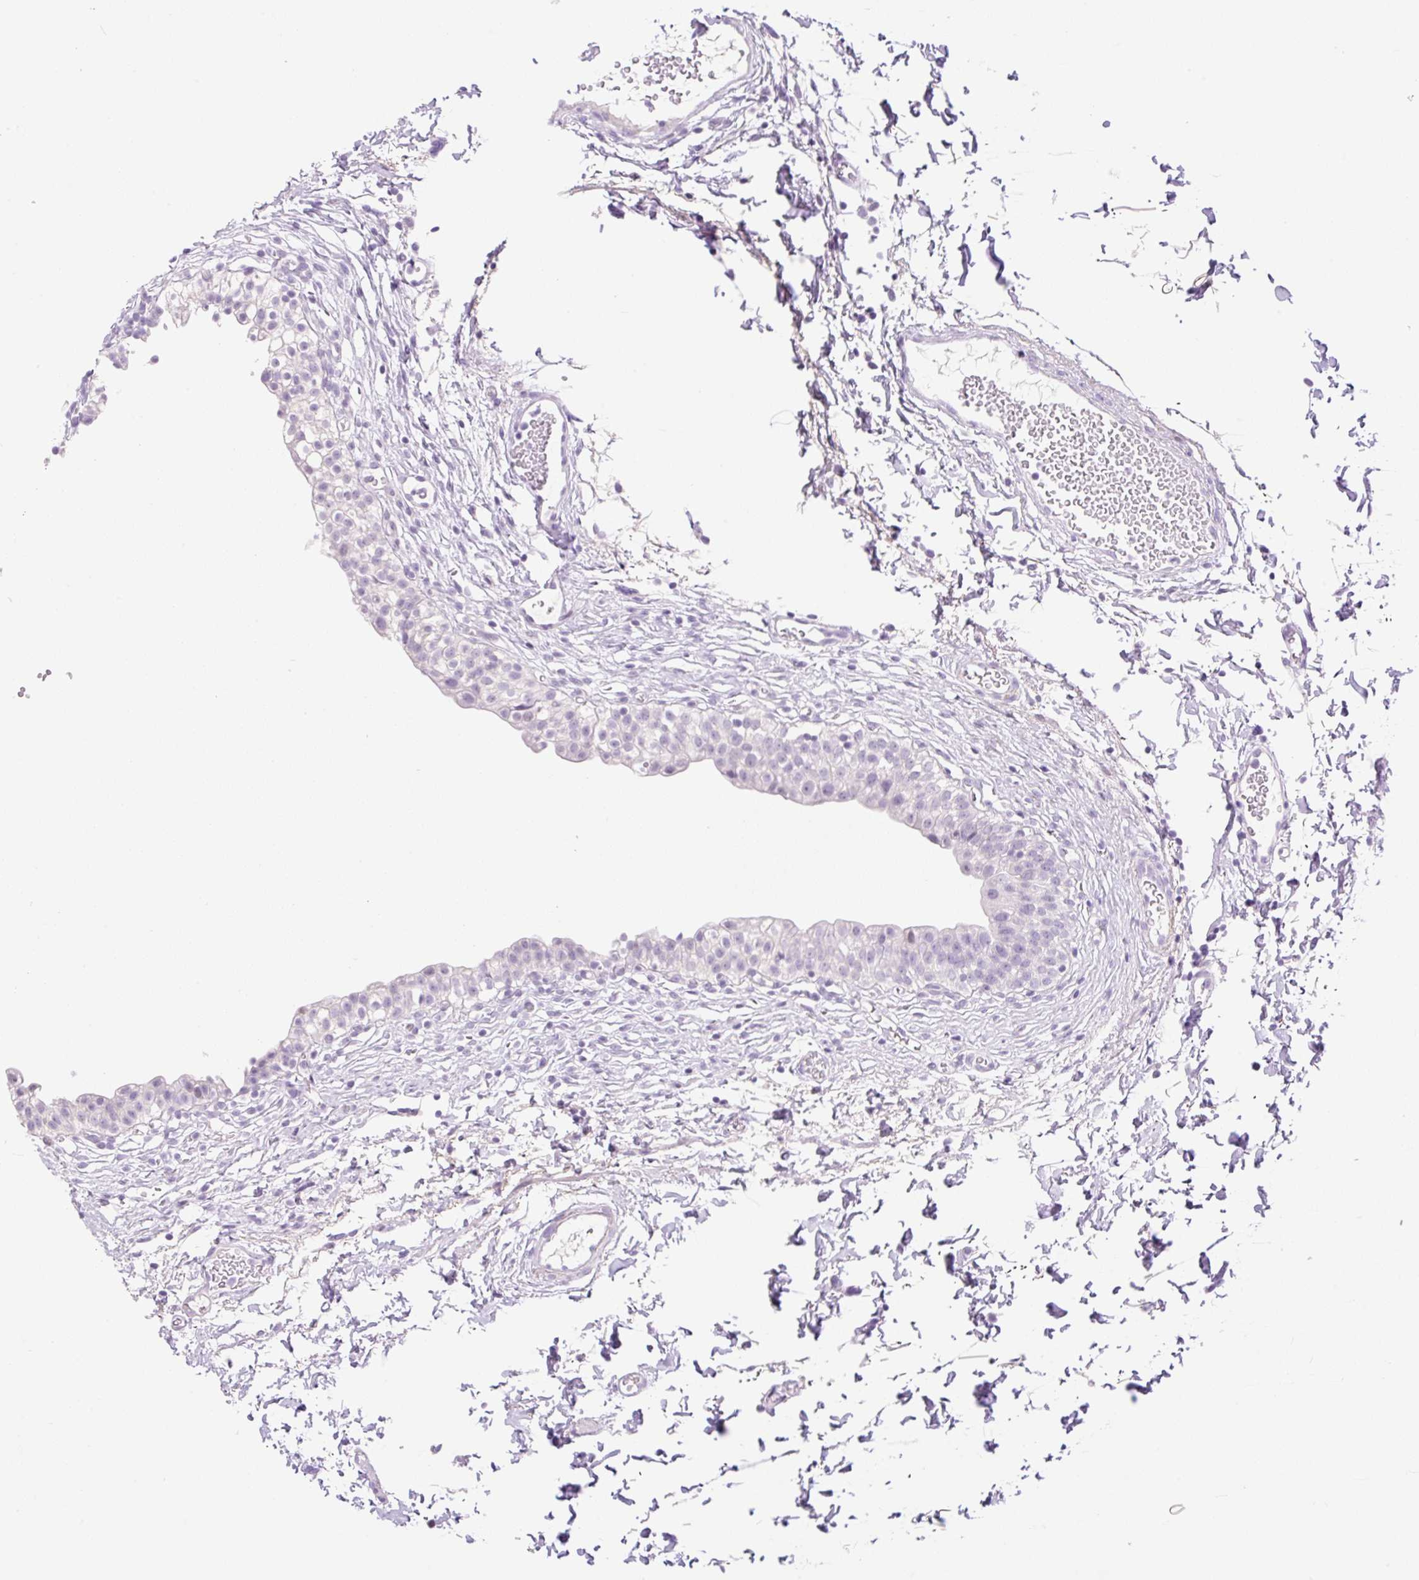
{"staining": {"intensity": "negative", "quantity": "none", "location": "none"}, "tissue": "urinary bladder", "cell_type": "Urothelial cells", "image_type": "normal", "snomed": [{"axis": "morphology", "description": "Normal tissue, NOS"}, {"axis": "topography", "description": "Urinary bladder"}, {"axis": "topography", "description": "Peripheral nerve tissue"}], "caption": "This histopathology image is of unremarkable urinary bladder stained with immunohistochemistry to label a protein in brown with the nuclei are counter-stained blue. There is no expression in urothelial cells.", "gene": "SP140L", "patient": {"sex": "male", "age": 55}}